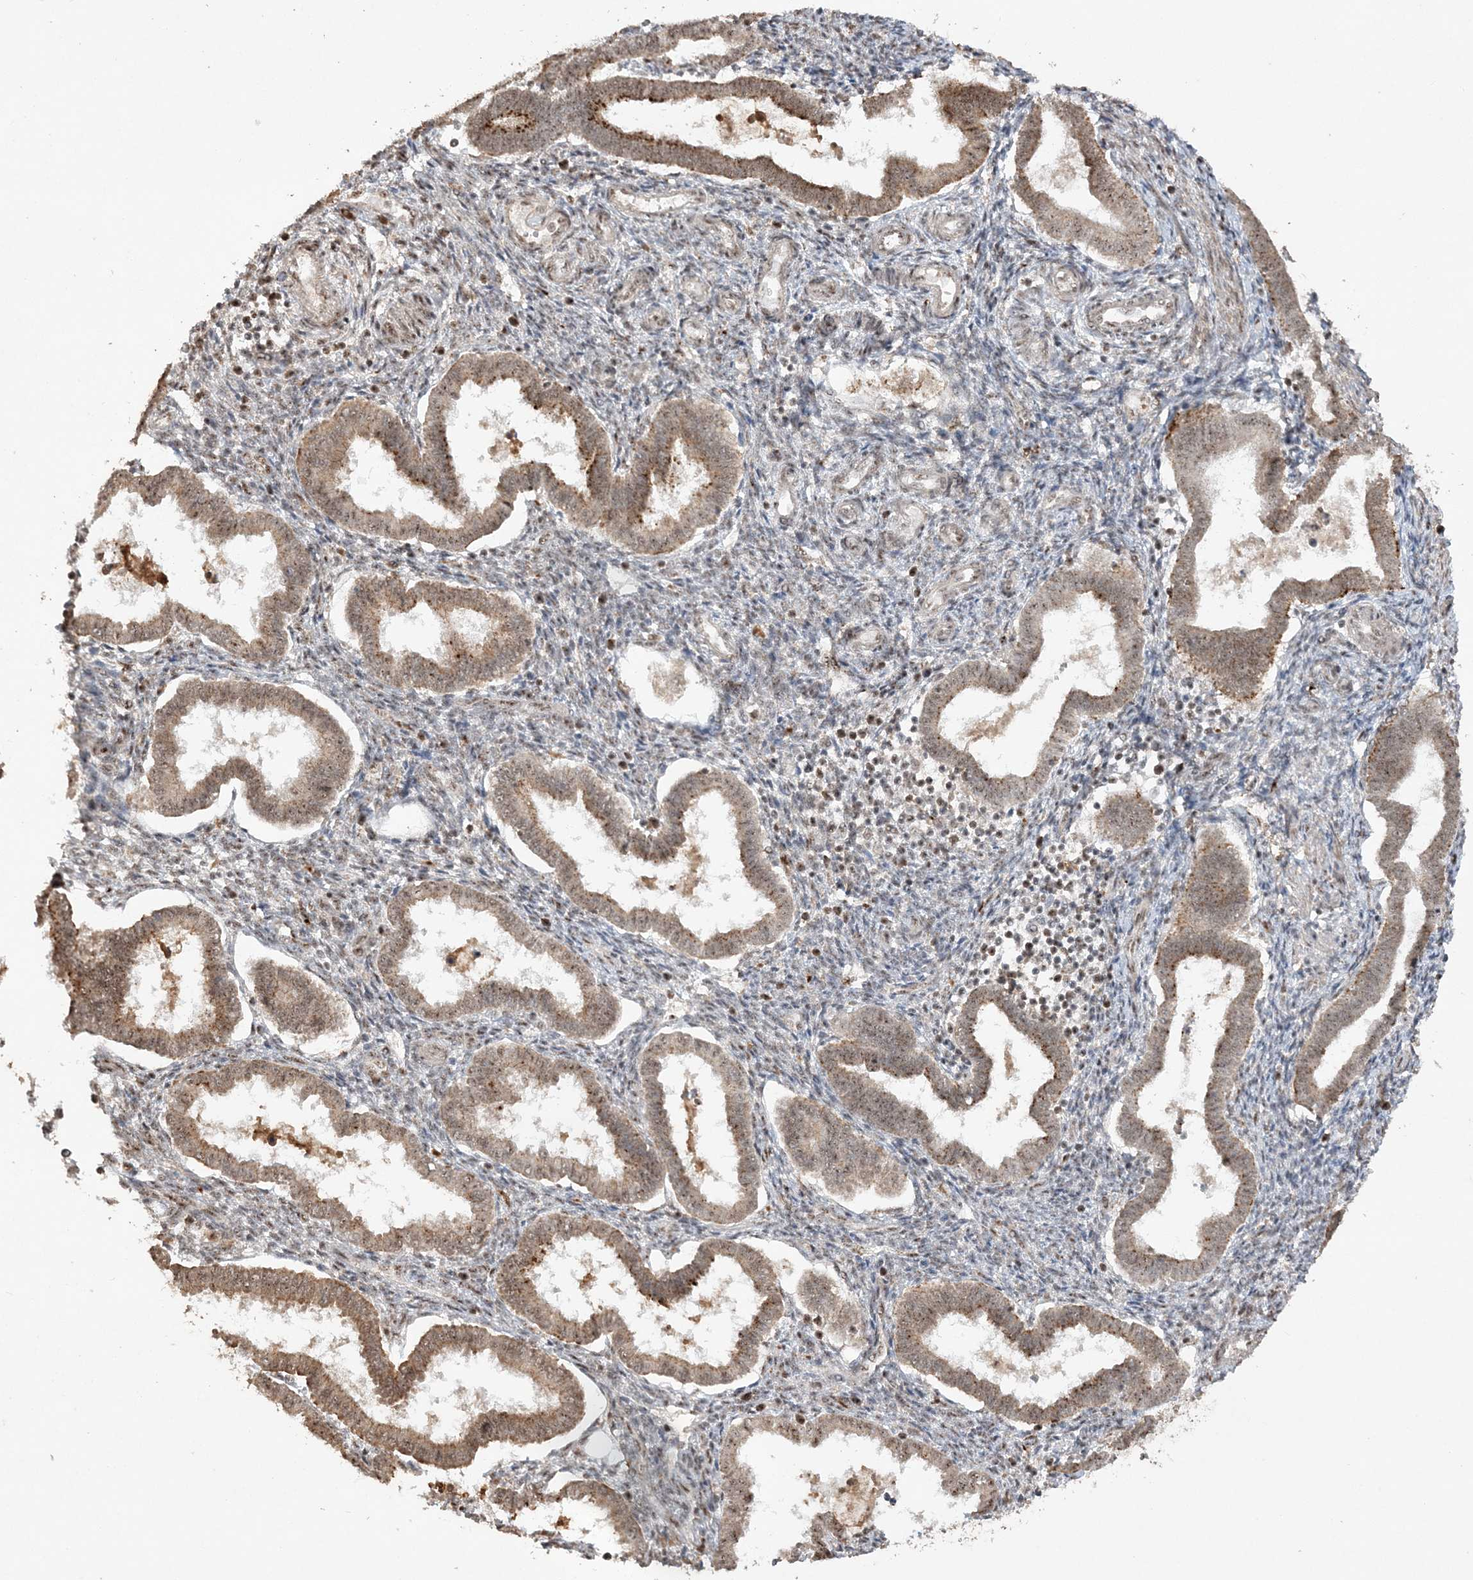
{"staining": {"intensity": "moderate", "quantity": "<25%", "location": "nuclear"}, "tissue": "endometrium", "cell_type": "Cells in endometrial stroma", "image_type": "normal", "snomed": [{"axis": "morphology", "description": "Normal tissue, NOS"}, {"axis": "topography", "description": "Endometrium"}], "caption": "The immunohistochemical stain highlights moderate nuclear staining in cells in endometrial stroma of benign endometrium. Immunohistochemistry (ihc) stains the protein of interest in brown and the nuclei are stained blue.", "gene": "POLR3B", "patient": {"sex": "female", "age": 24}}